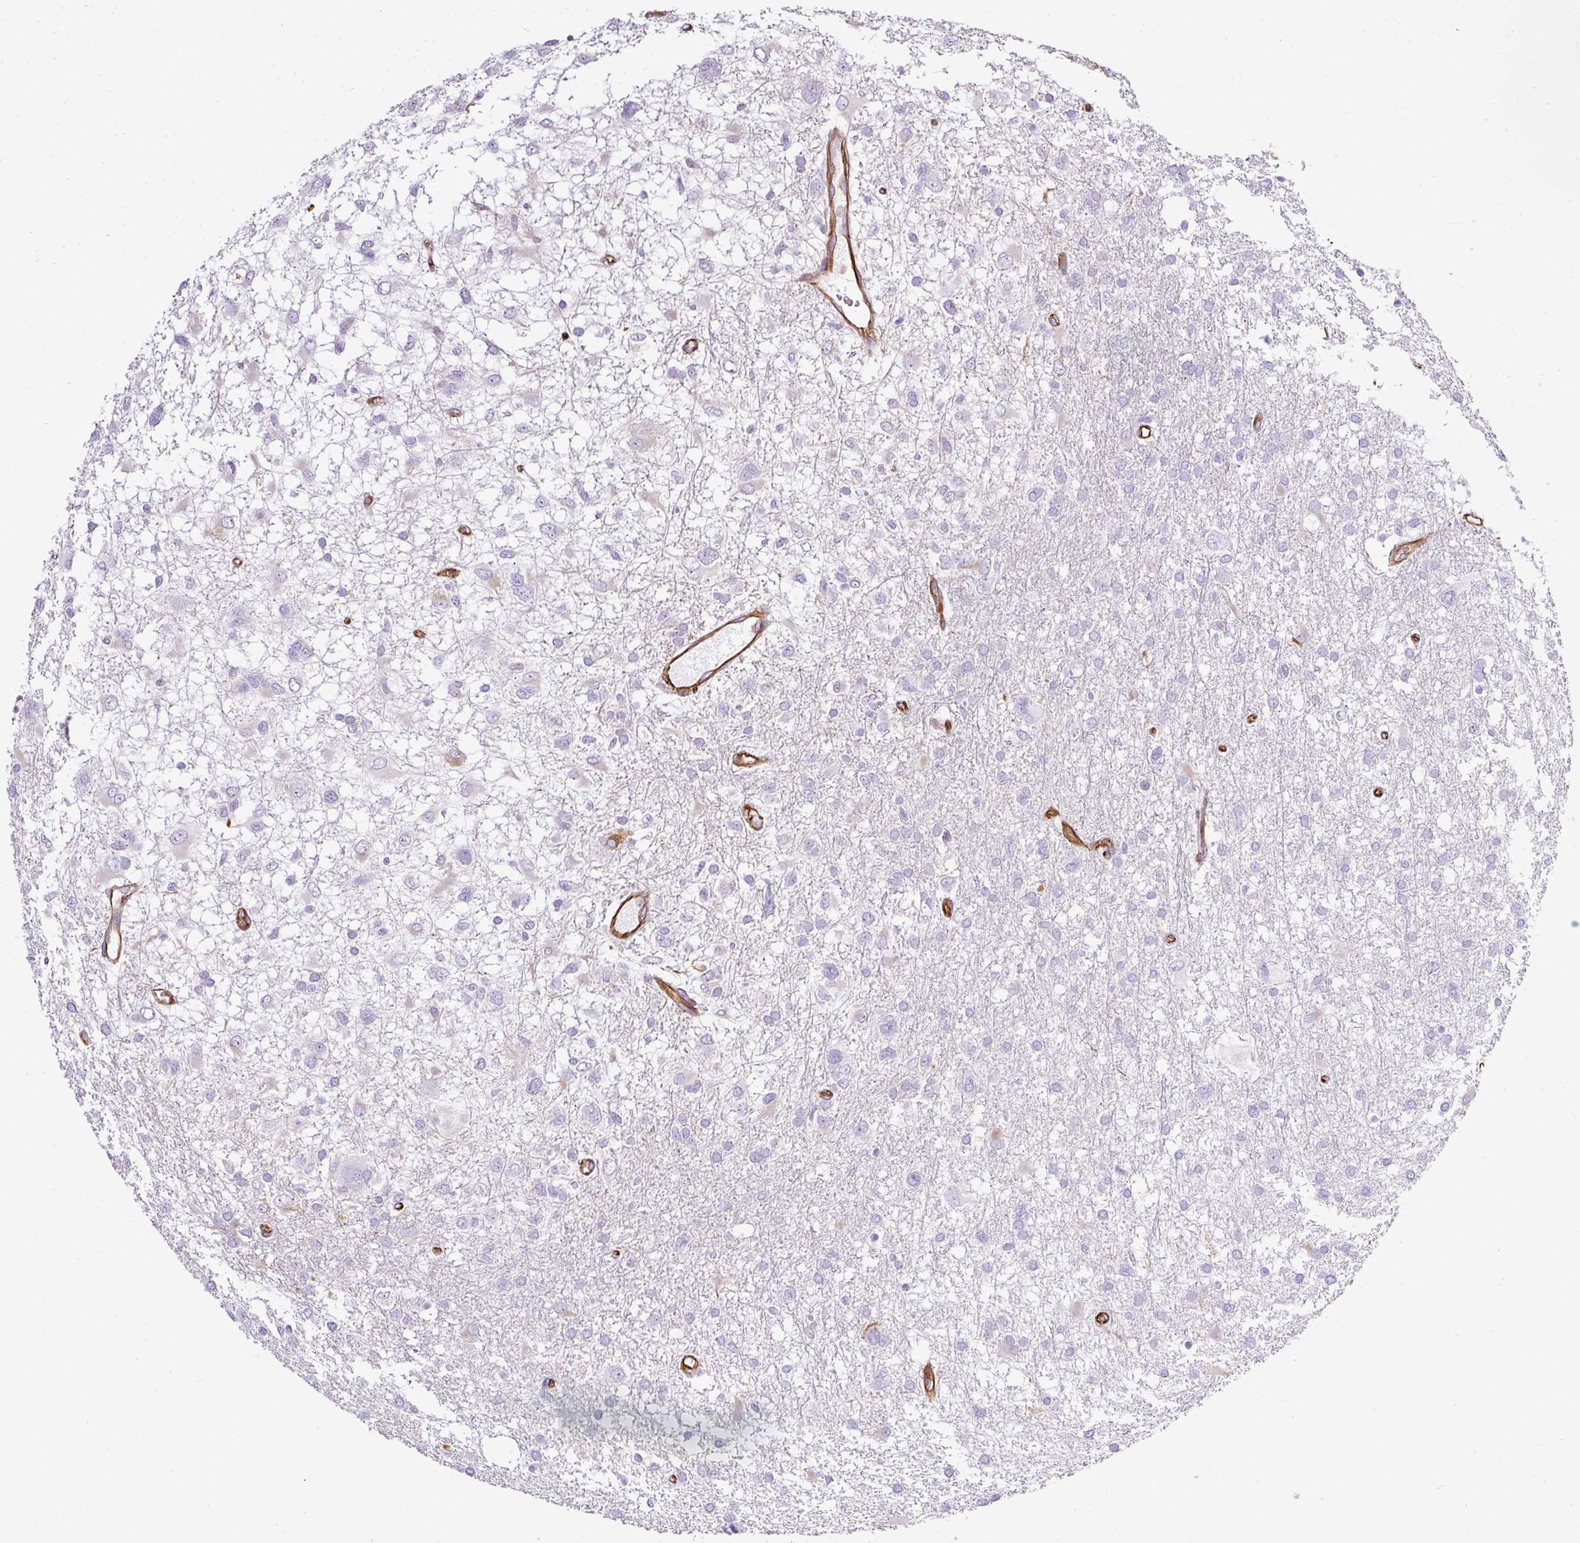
{"staining": {"intensity": "negative", "quantity": "none", "location": "none"}, "tissue": "glioma", "cell_type": "Tumor cells", "image_type": "cancer", "snomed": [{"axis": "morphology", "description": "Glioma, malignant, High grade"}, {"axis": "topography", "description": "Brain"}], "caption": "An image of human malignant glioma (high-grade) is negative for staining in tumor cells.", "gene": "PLS1", "patient": {"sex": "male", "age": 61}}